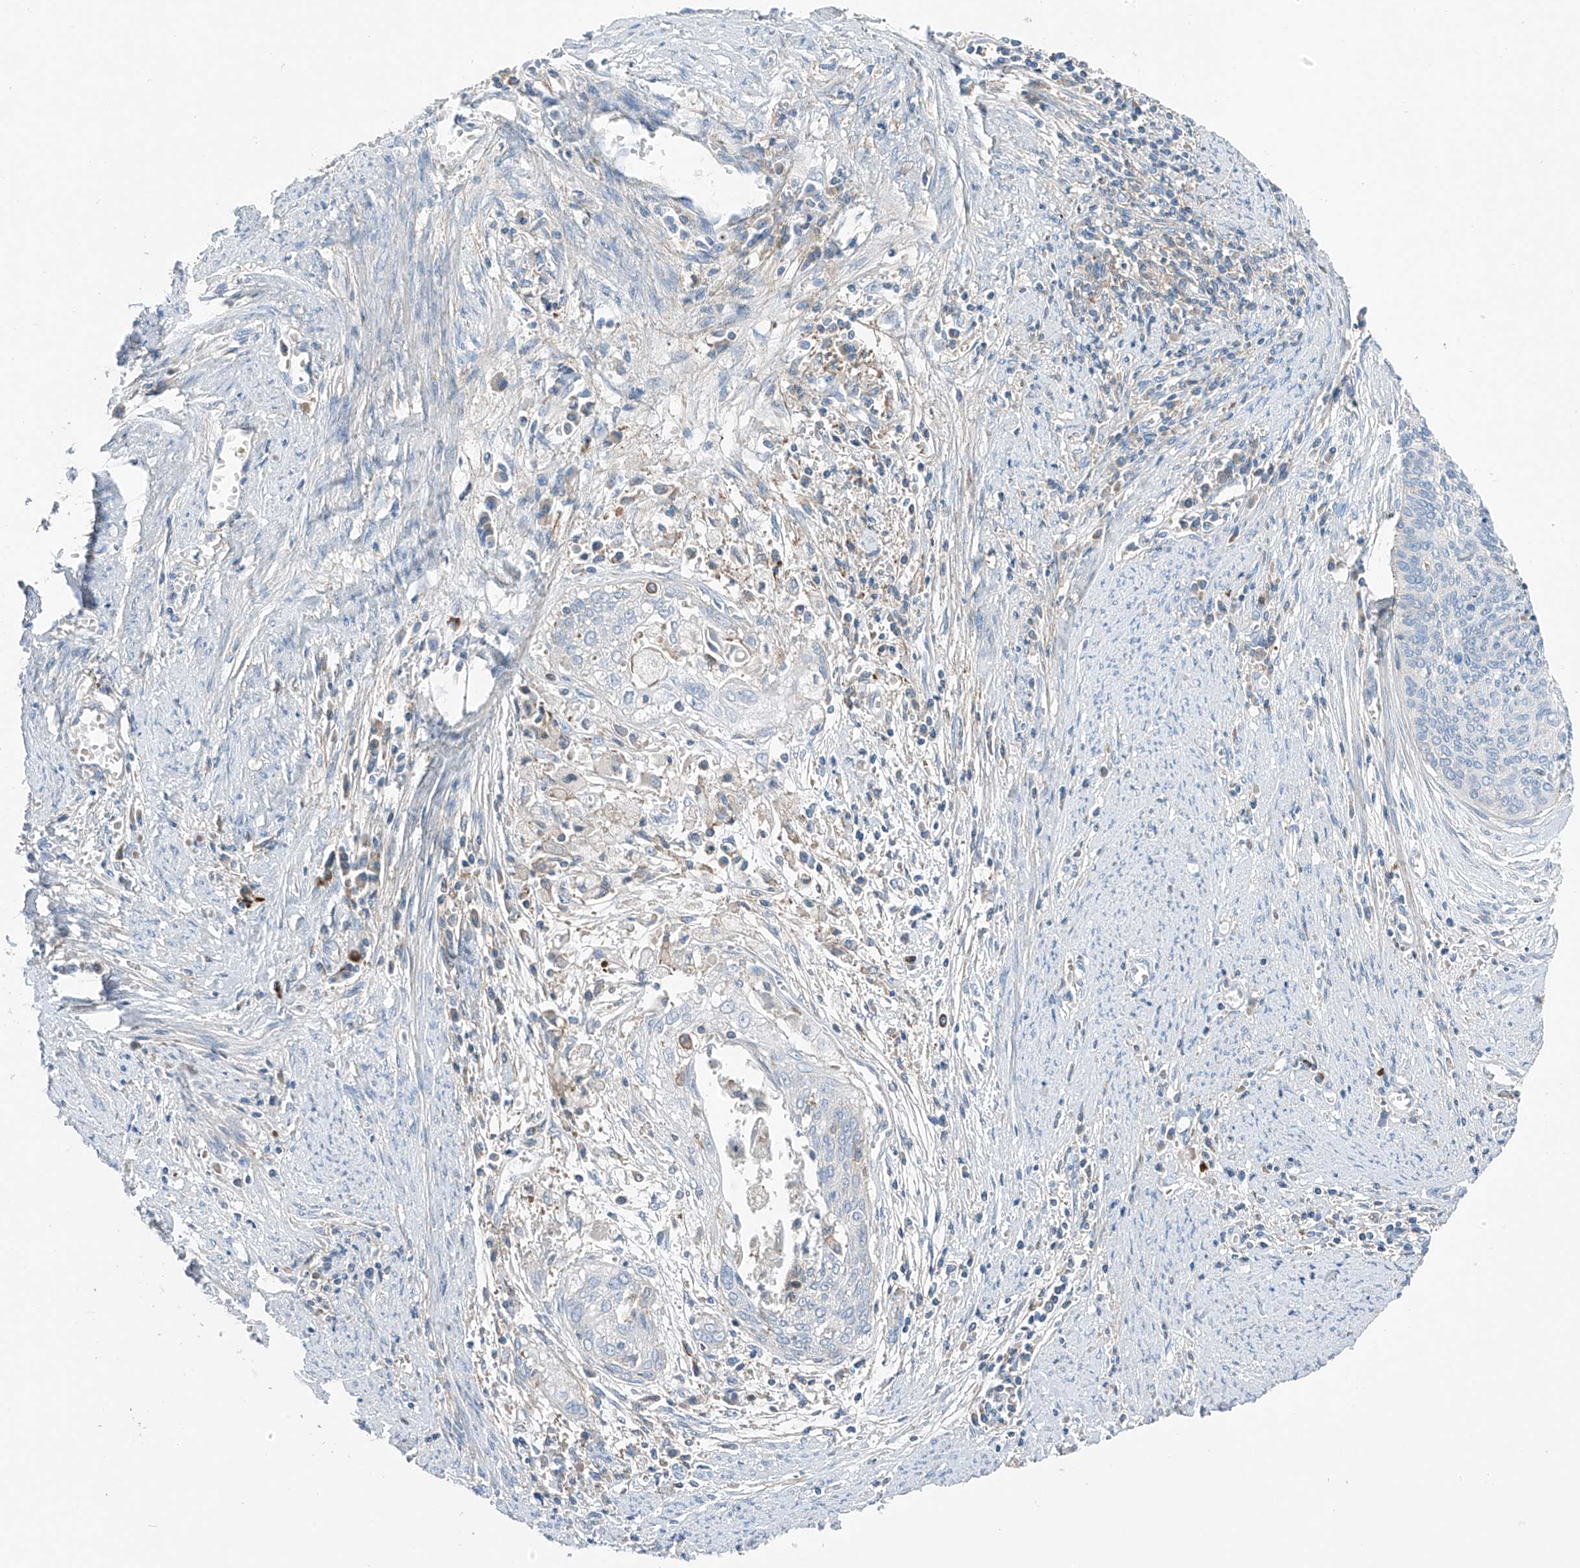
{"staining": {"intensity": "negative", "quantity": "none", "location": "none"}, "tissue": "cervical cancer", "cell_type": "Tumor cells", "image_type": "cancer", "snomed": [{"axis": "morphology", "description": "Squamous cell carcinoma, NOS"}, {"axis": "topography", "description": "Cervix"}], "caption": "An immunohistochemistry (IHC) histopathology image of cervical squamous cell carcinoma is shown. There is no staining in tumor cells of cervical squamous cell carcinoma.", "gene": "NALCN", "patient": {"sex": "female", "age": 55}}